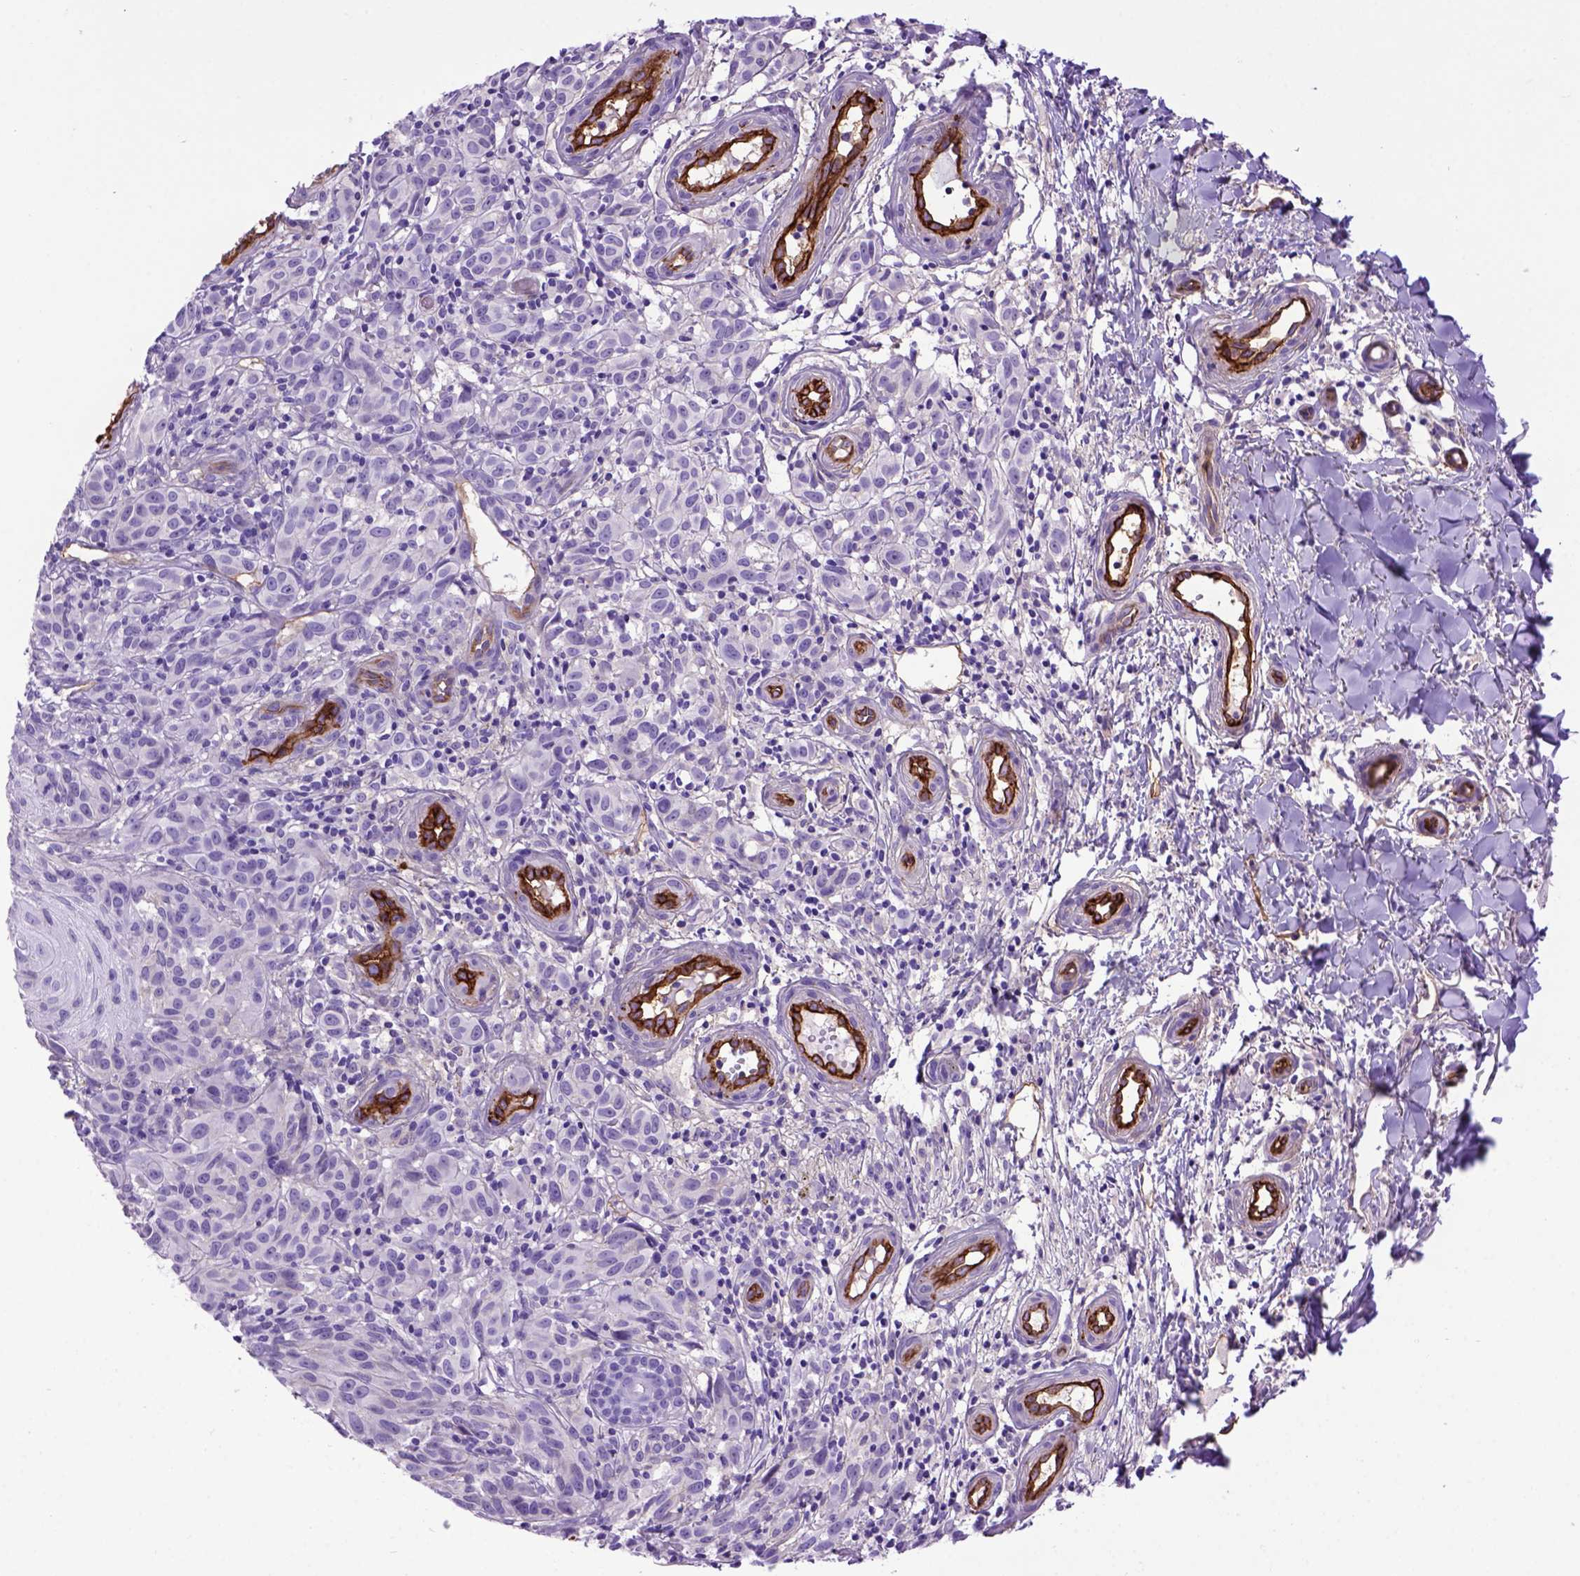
{"staining": {"intensity": "negative", "quantity": "none", "location": "none"}, "tissue": "melanoma", "cell_type": "Tumor cells", "image_type": "cancer", "snomed": [{"axis": "morphology", "description": "Malignant melanoma, NOS"}, {"axis": "topography", "description": "Skin"}], "caption": "This is an immunohistochemistry histopathology image of malignant melanoma. There is no positivity in tumor cells.", "gene": "ENG", "patient": {"sex": "female", "age": 53}}